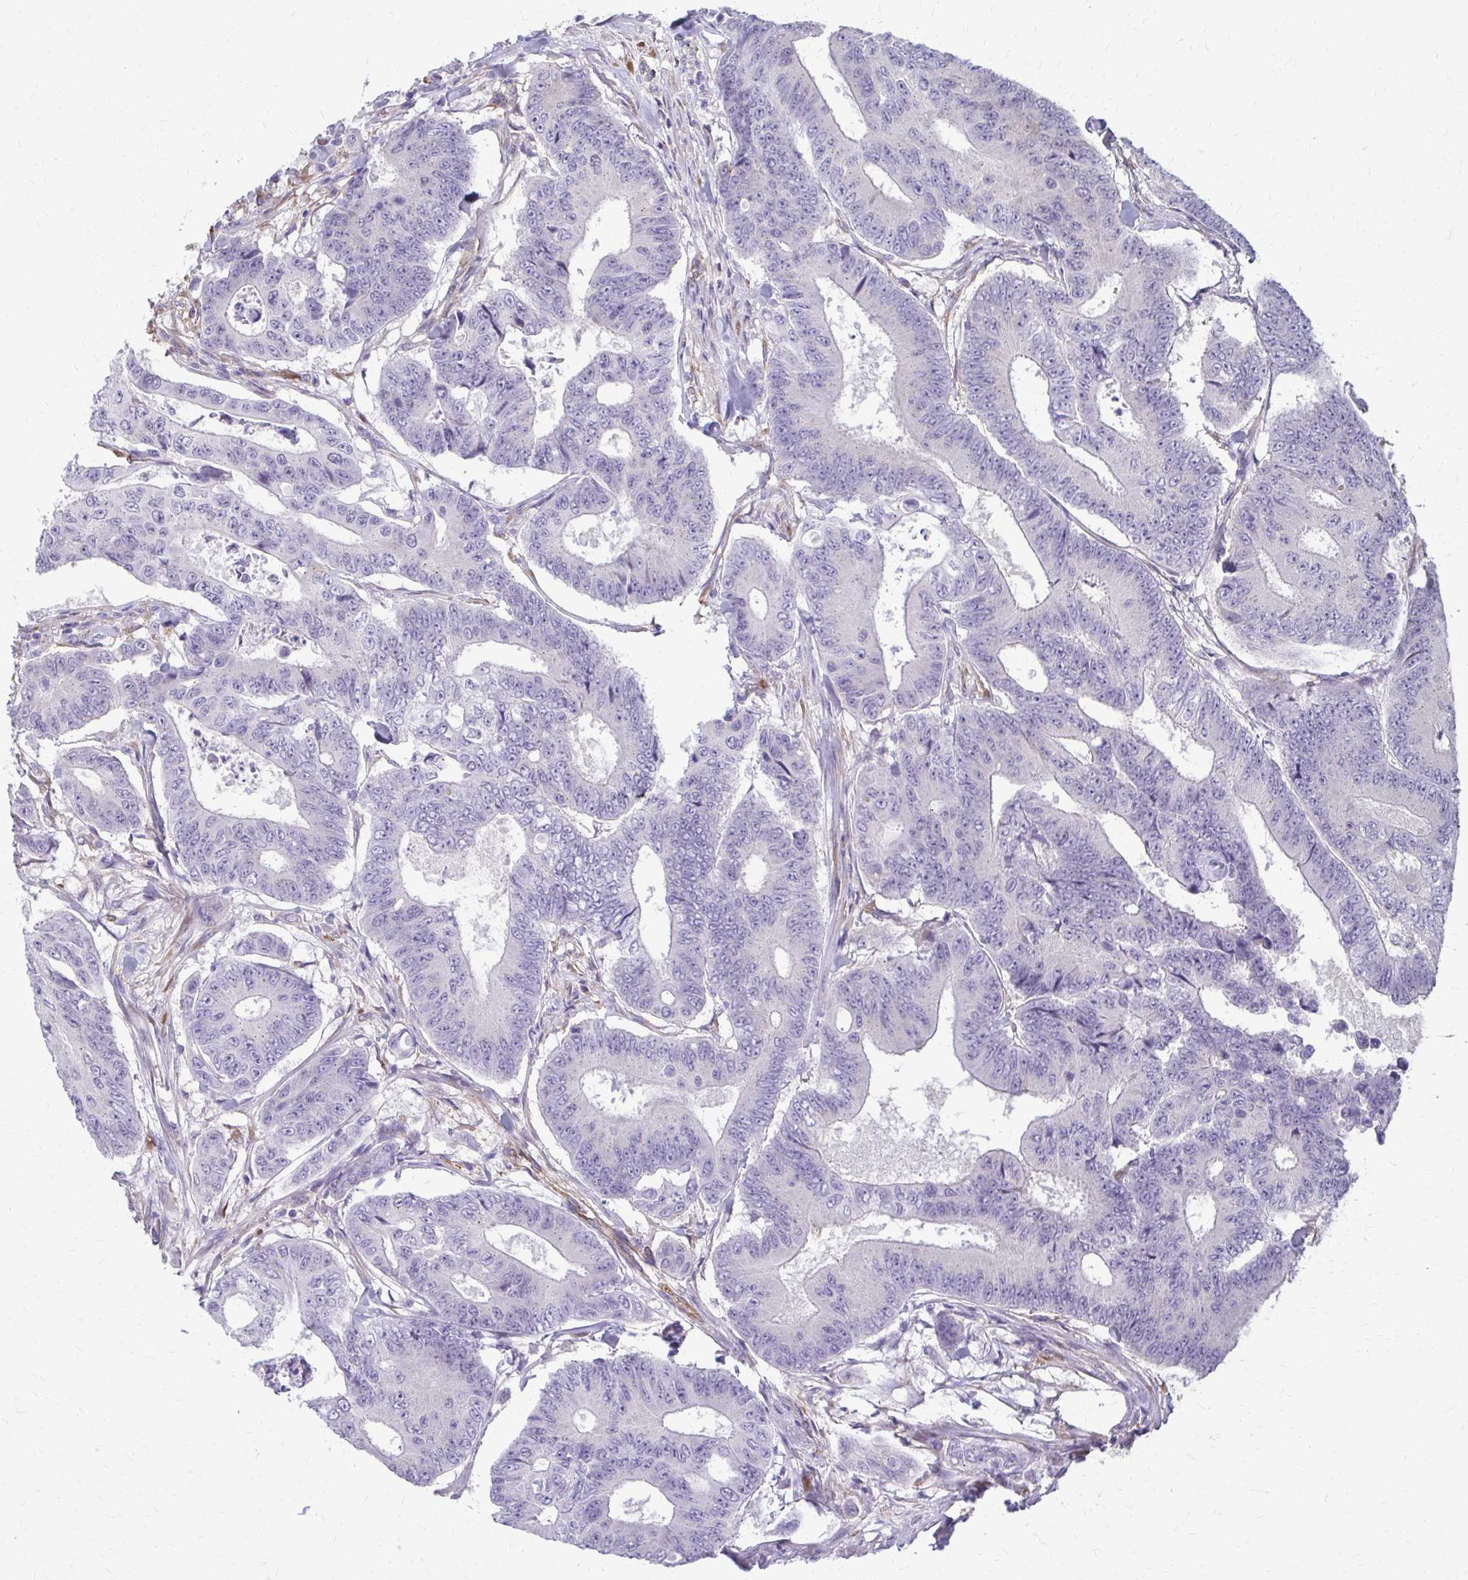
{"staining": {"intensity": "negative", "quantity": "none", "location": "none"}, "tissue": "colorectal cancer", "cell_type": "Tumor cells", "image_type": "cancer", "snomed": [{"axis": "morphology", "description": "Adenocarcinoma, NOS"}, {"axis": "topography", "description": "Colon"}], "caption": "This is a photomicrograph of immunohistochemistry (IHC) staining of colorectal adenocarcinoma, which shows no expression in tumor cells. (DAB (3,3'-diaminobenzidine) IHC with hematoxylin counter stain).", "gene": "DEPP1", "patient": {"sex": "female", "age": 48}}